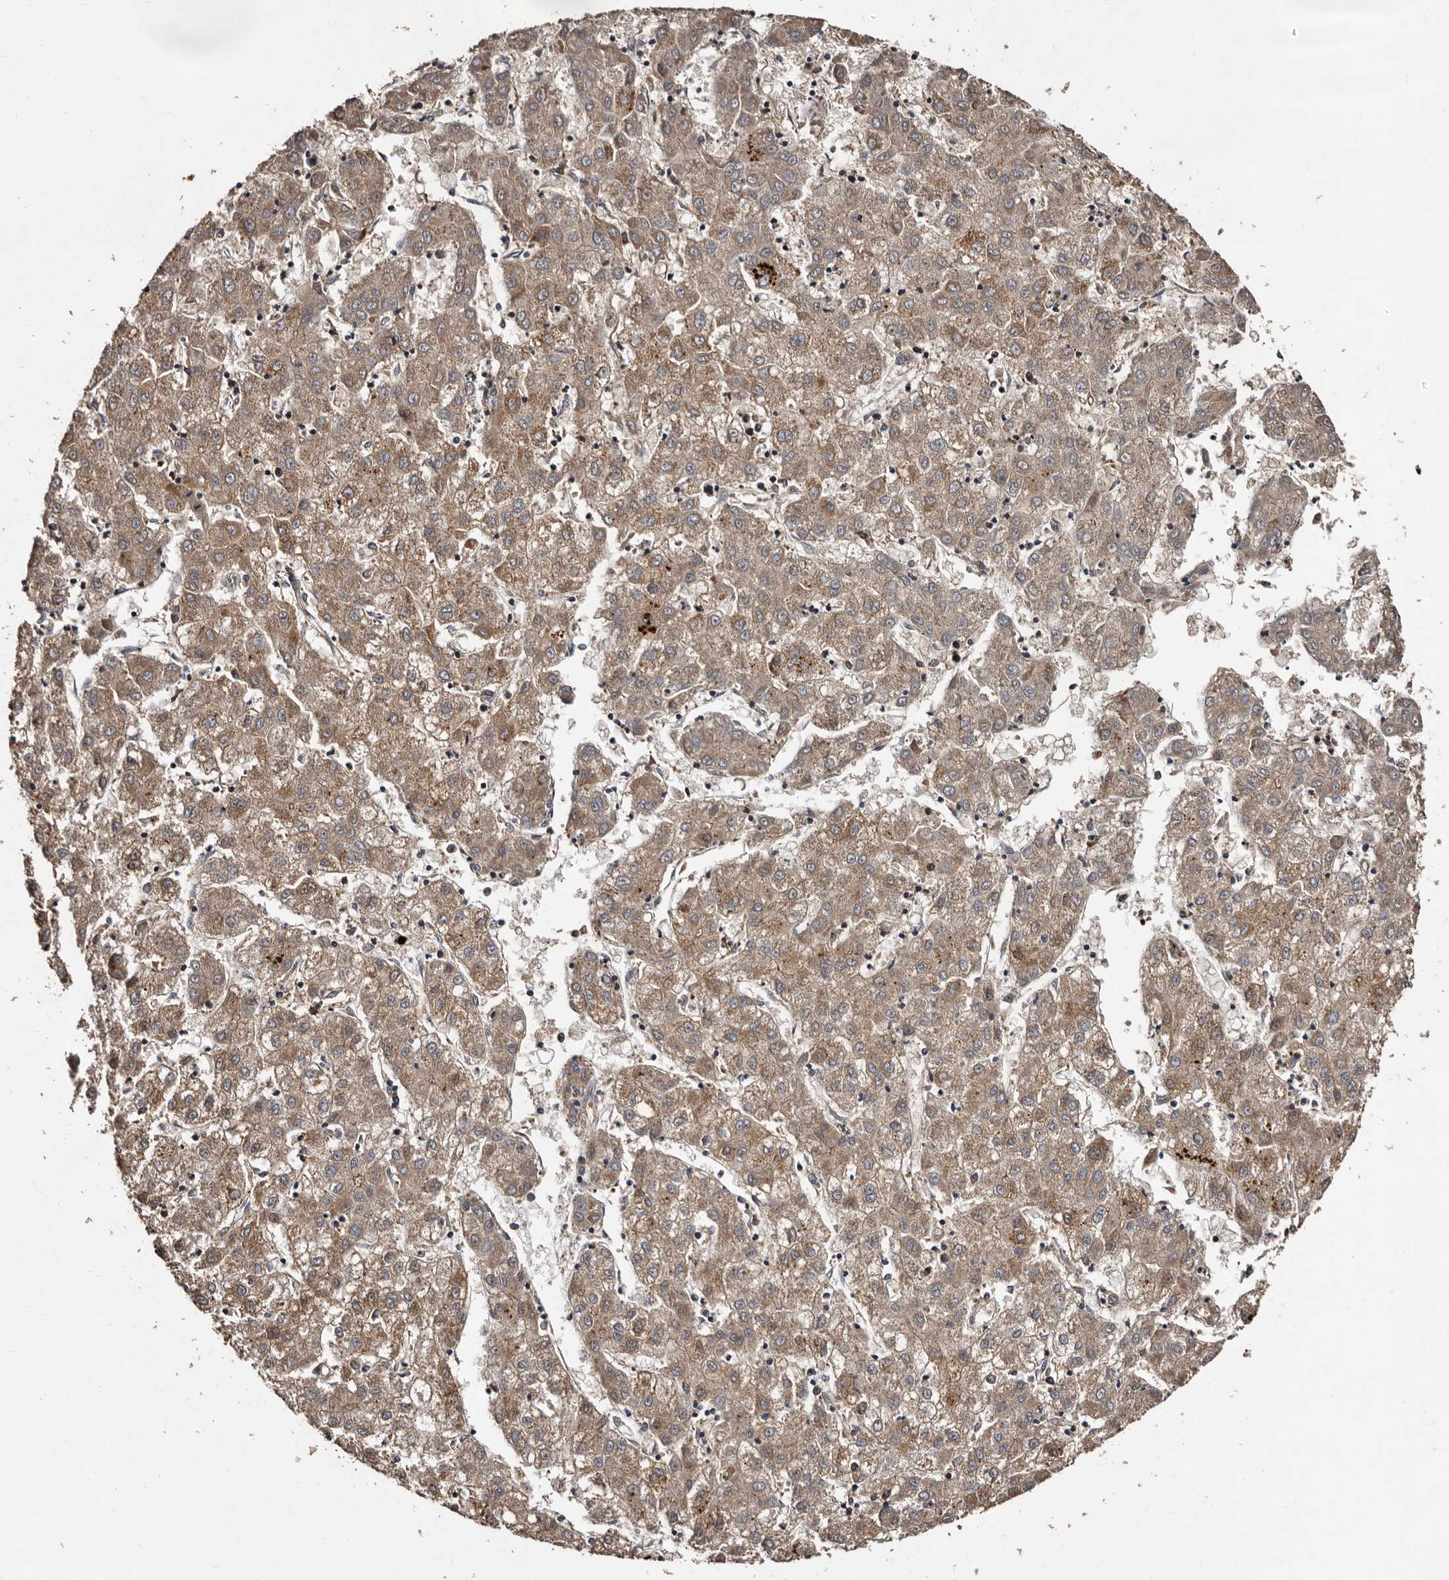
{"staining": {"intensity": "moderate", "quantity": ">75%", "location": "cytoplasmic/membranous"}, "tissue": "liver cancer", "cell_type": "Tumor cells", "image_type": "cancer", "snomed": [{"axis": "morphology", "description": "Carcinoma, Hepatocellular, NOS"}, {"axis": "topography", "description": "Liver"}], "caption": "Liver cancer (hepatocellular carcinoma) was stained to show a protein in brown. There is medium levels of moderate cytoplasmic/membranous positivity in approximately >75% of tumor cells.", "gene": "PRKD3", "patient": {"sex": "male", "age": 72}}